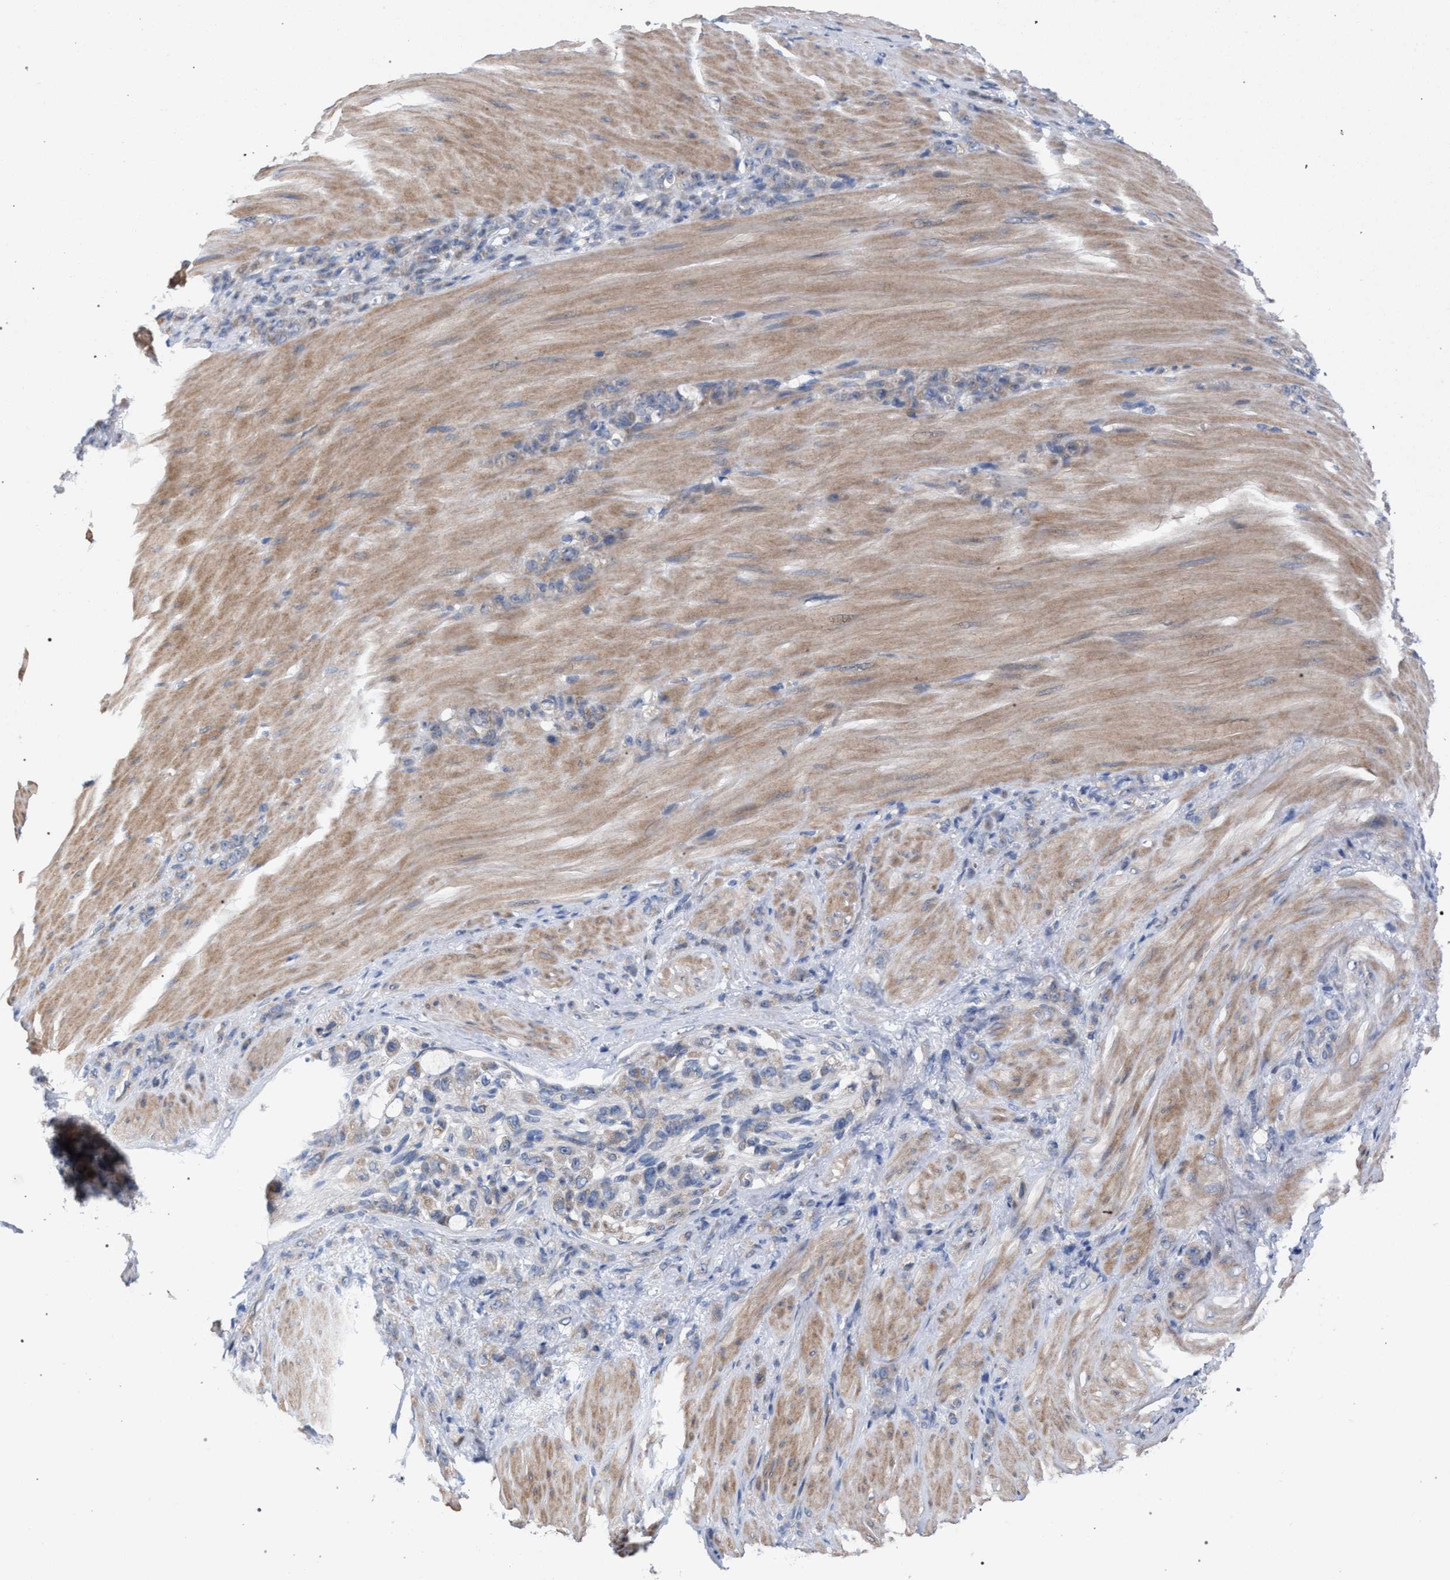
{"staining": {"intensity": "weak", "quantity": "25%-75%", "location": "cytoplasmic/membranous"}, "tissue": "stomach cancer", "cell_type": "Tumor cells", "image_type": "cancer", "snomed": [{"axis": "morphology", "description": "Normal tissue, NOS"}, {"axis": "morphology", "description": "Adenocarcinoma, NOS"}, {"axis": "topography", "description": "Stomach"}], "caption": "A brown stain highlights weak cytoplasmic/membranous positivity of a protein in adenocarcinoma (stomach) tumor cells. (Brightfield microscopy of DAB IHC at high magnification).", "gene": "RNF135", "patient": {"sex": "male", "age": 82}}